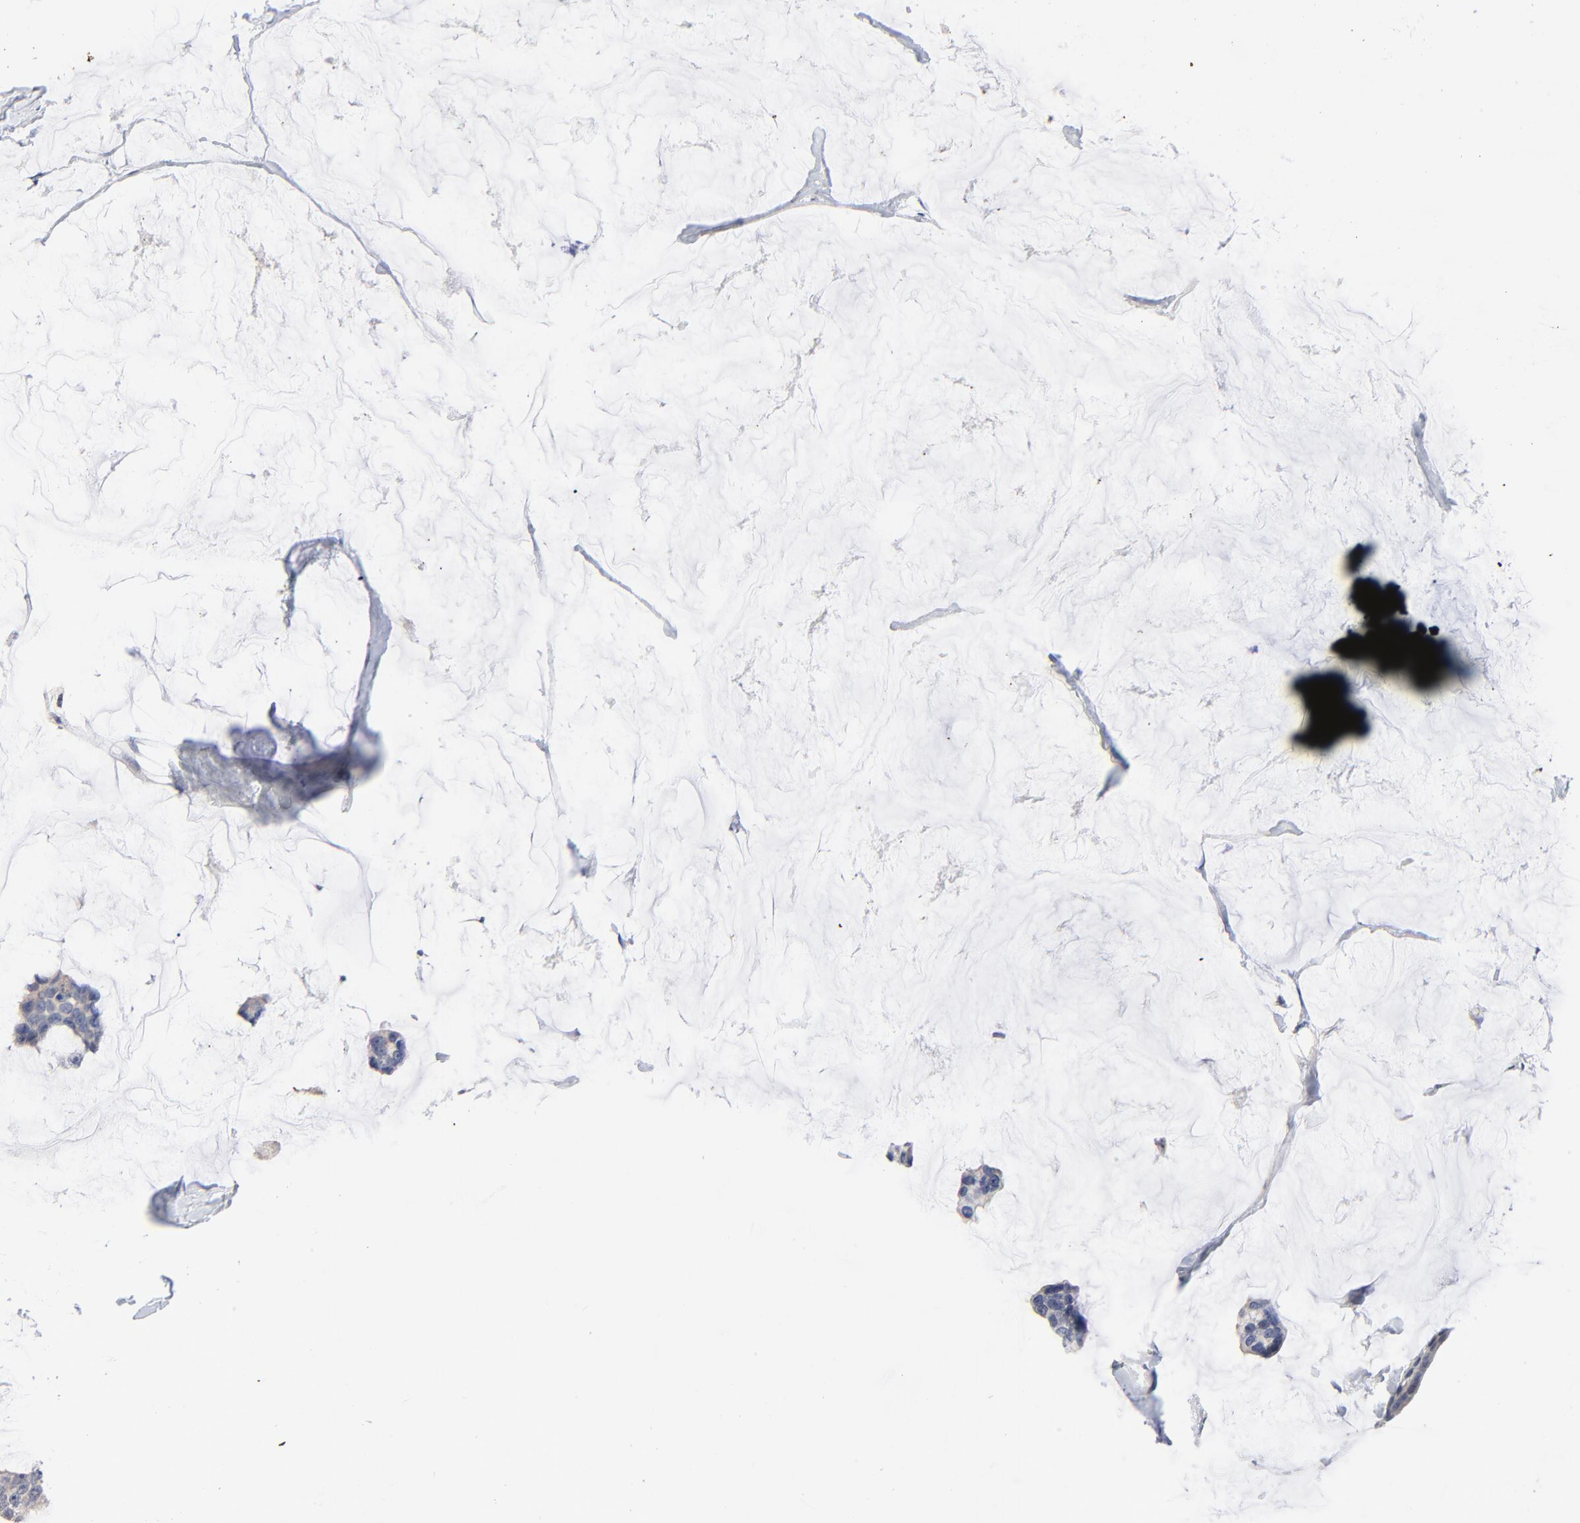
{"staining": {"intensity": "weak", "quantity": "25%-75%", "location": "cytoplasmic/membranous"}, "tissue": "breast cancer", "cell_type": "Tumor cells", "image_type": "cancer", "snomed": [{"axis": "morphology", "description": "Normal tissue, NOS"}, {"axis": "morphology", "description": "Duct carcinoma"}, {"axis": "topography", "description": "Breast"}], "caption": "About 25%-75% of tumor cells in human breast cancer exhibit weak cytoplasmic/membranous protein expression as visualized by brown immunohistochemical staining.", "gene": "AADAC", "patient": {"sex": "female", "age": 50}}